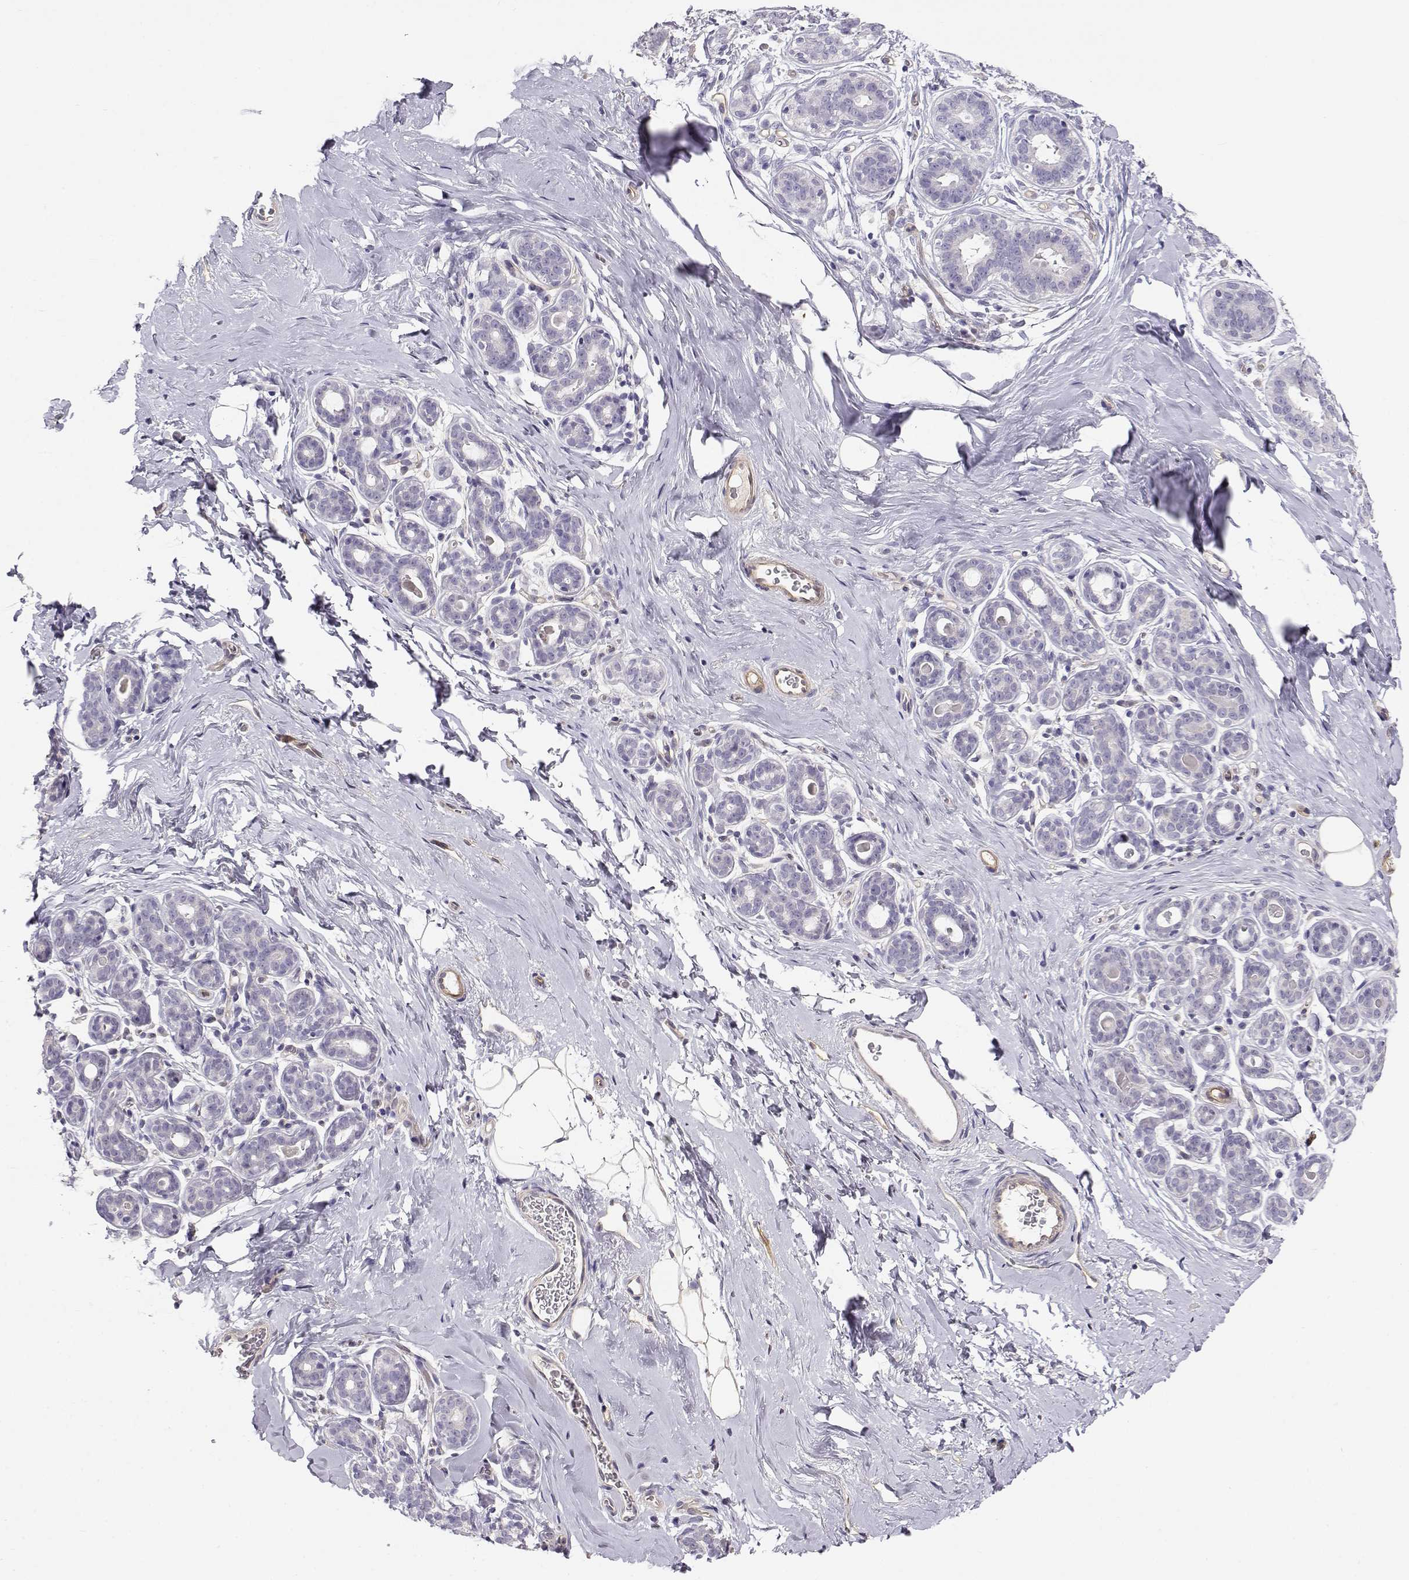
{"staining": {"intensity": "negative", "quantity": "none", "location": "none"}, "tissue": "breast", "cell_type": "Adipocytes", "image_type": "normal", "snomed": [{"axis": "morphology", "description": "Normal tissue, NOS"}, {"axis": "topography", "description": "Skin"}, {"axis": "topography", "description": "Breast"}], "caption": "DAB (3,3'-diaminobenzidine) immunohistochemical staining of normal breast reveals no significant staining in adipocytes.", "gene": "ENDOU", "patient": {"sex": "female", "age": 43}}